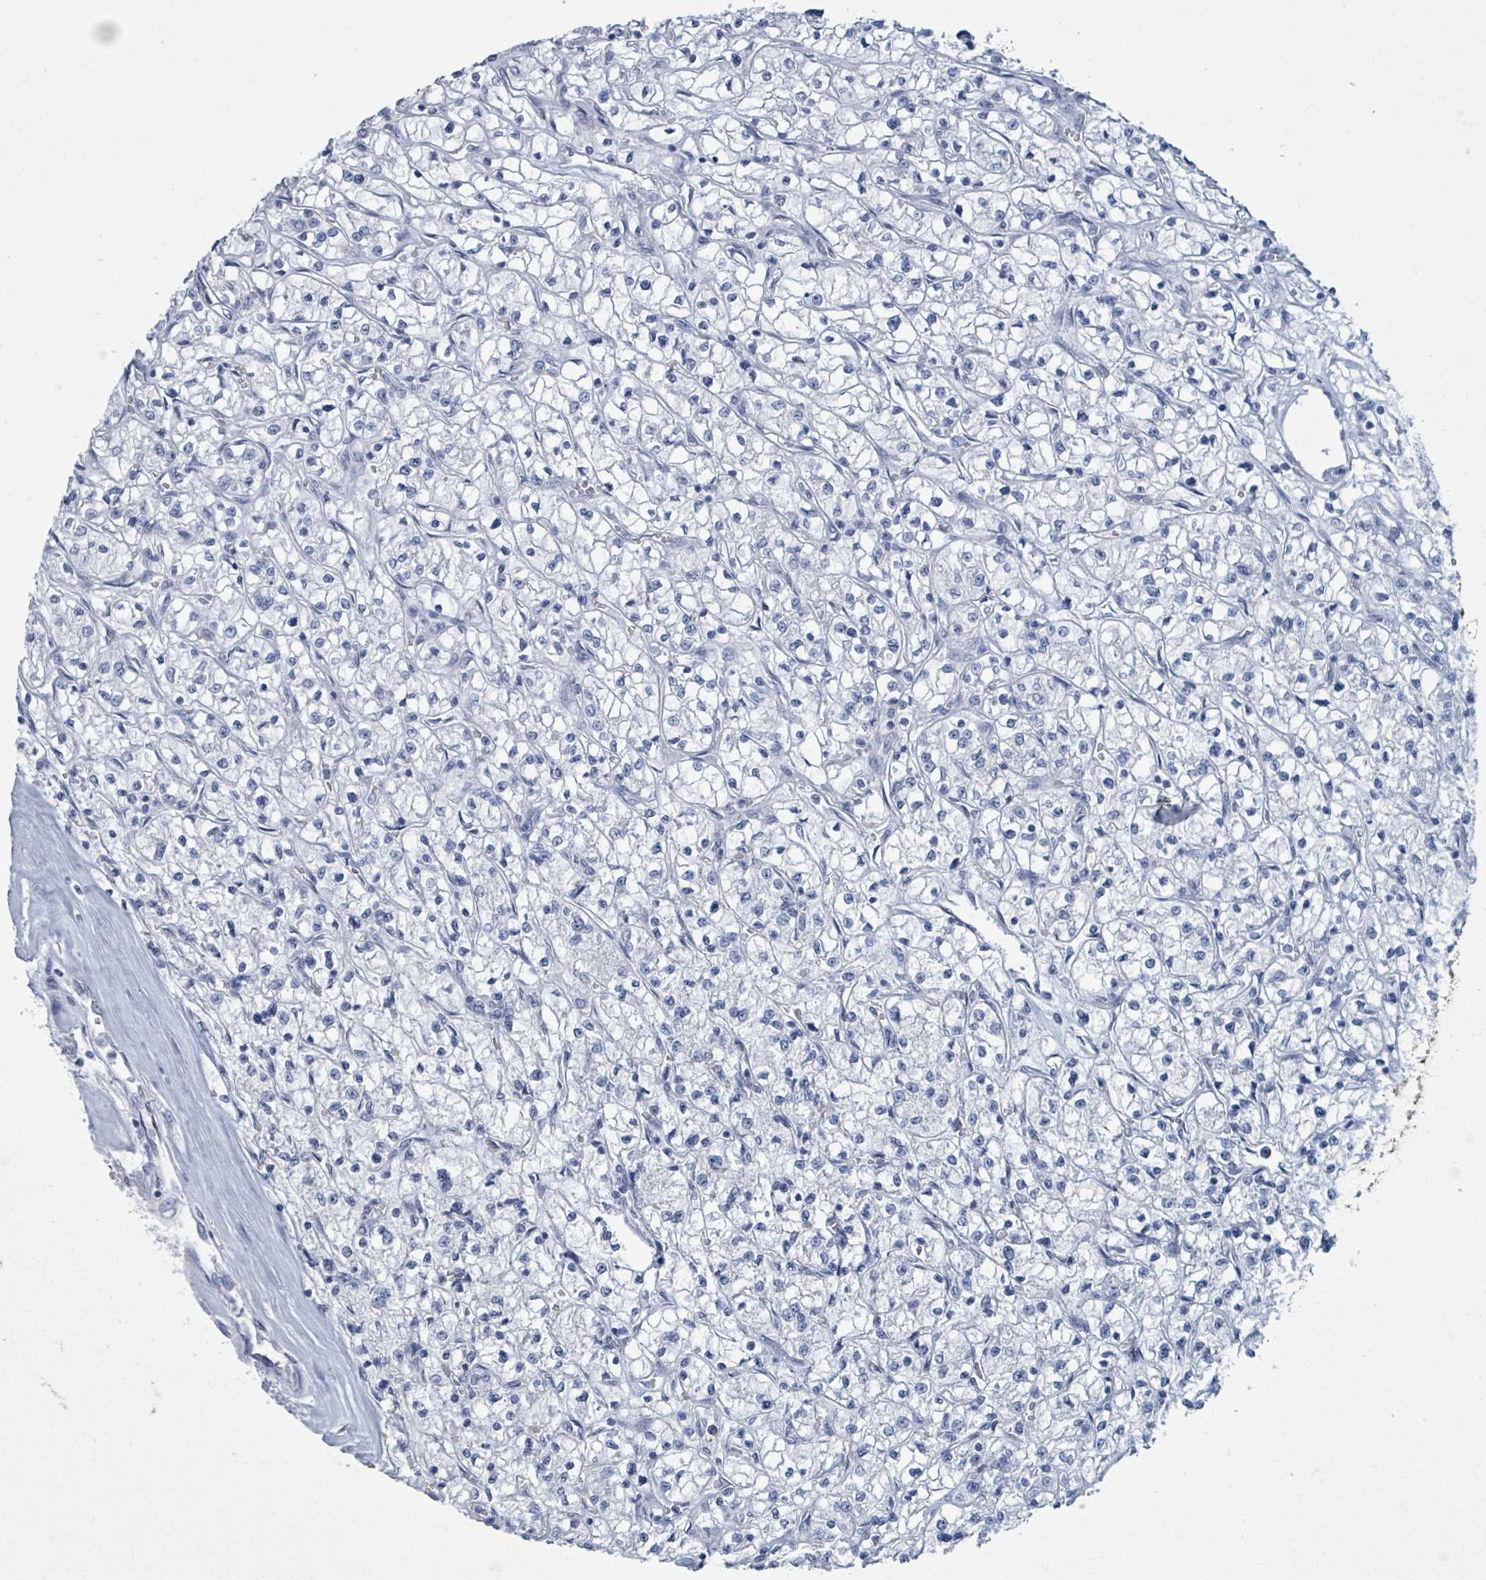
{"staining": {"intensity": "negative", "quantity": "none", "location": "none"}, "tissue": "renal cancer", "cell_type": "Tumor cells", "image_type": "cancer", "snomed": [{"axis": "morphology", "description": "Adenocarcinoma, NOS"}, {"axis": "topography", "description": "Kidney"}], "caption": "This is a image of immunohistochemistry staining of renal cancer (adenocarcinoma), which shows no positivity in tumor cells.", "gene": "CT45A5", "patient": {"sex": "female", "age": 64}}